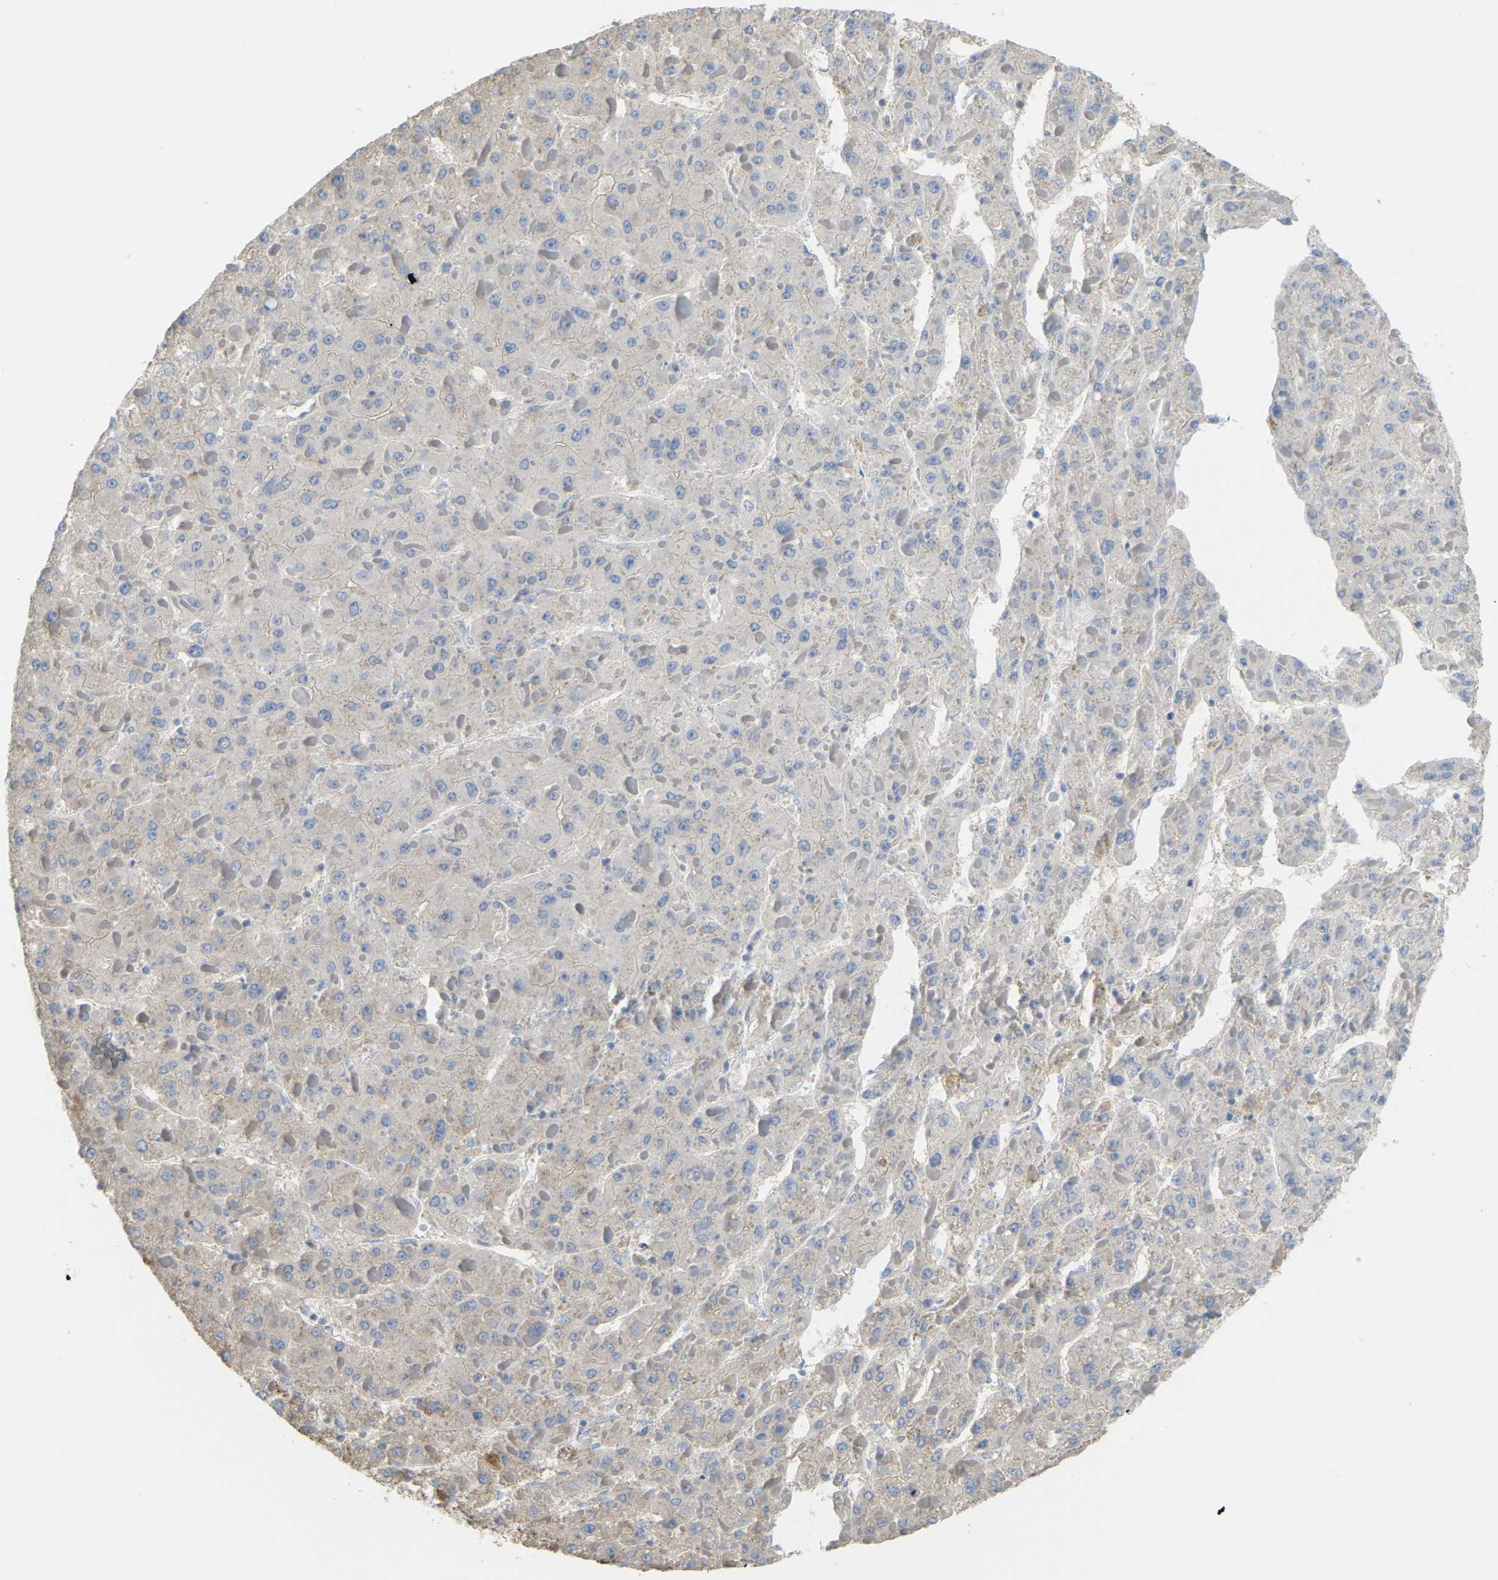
{"staining": {"intensity": "negative", "quantity": "none", "location": "none"}, "tissue": "liver cancer", "cell_type": "Tumor cells", "image_type": "cancer", "snomed": [{"axis": "morphology", "description": "Carcinoma, Hepatocellular, NOS"}, {"axis": "topography", "description": "Liver"}], "caption": "There is no significant expression in tumor cells of liver cancer (hepatocellular carcinoma). Nuclei are stained in blue.", "gene": "SERPINB5", "patient": {"sex": "female", "age": 73}}